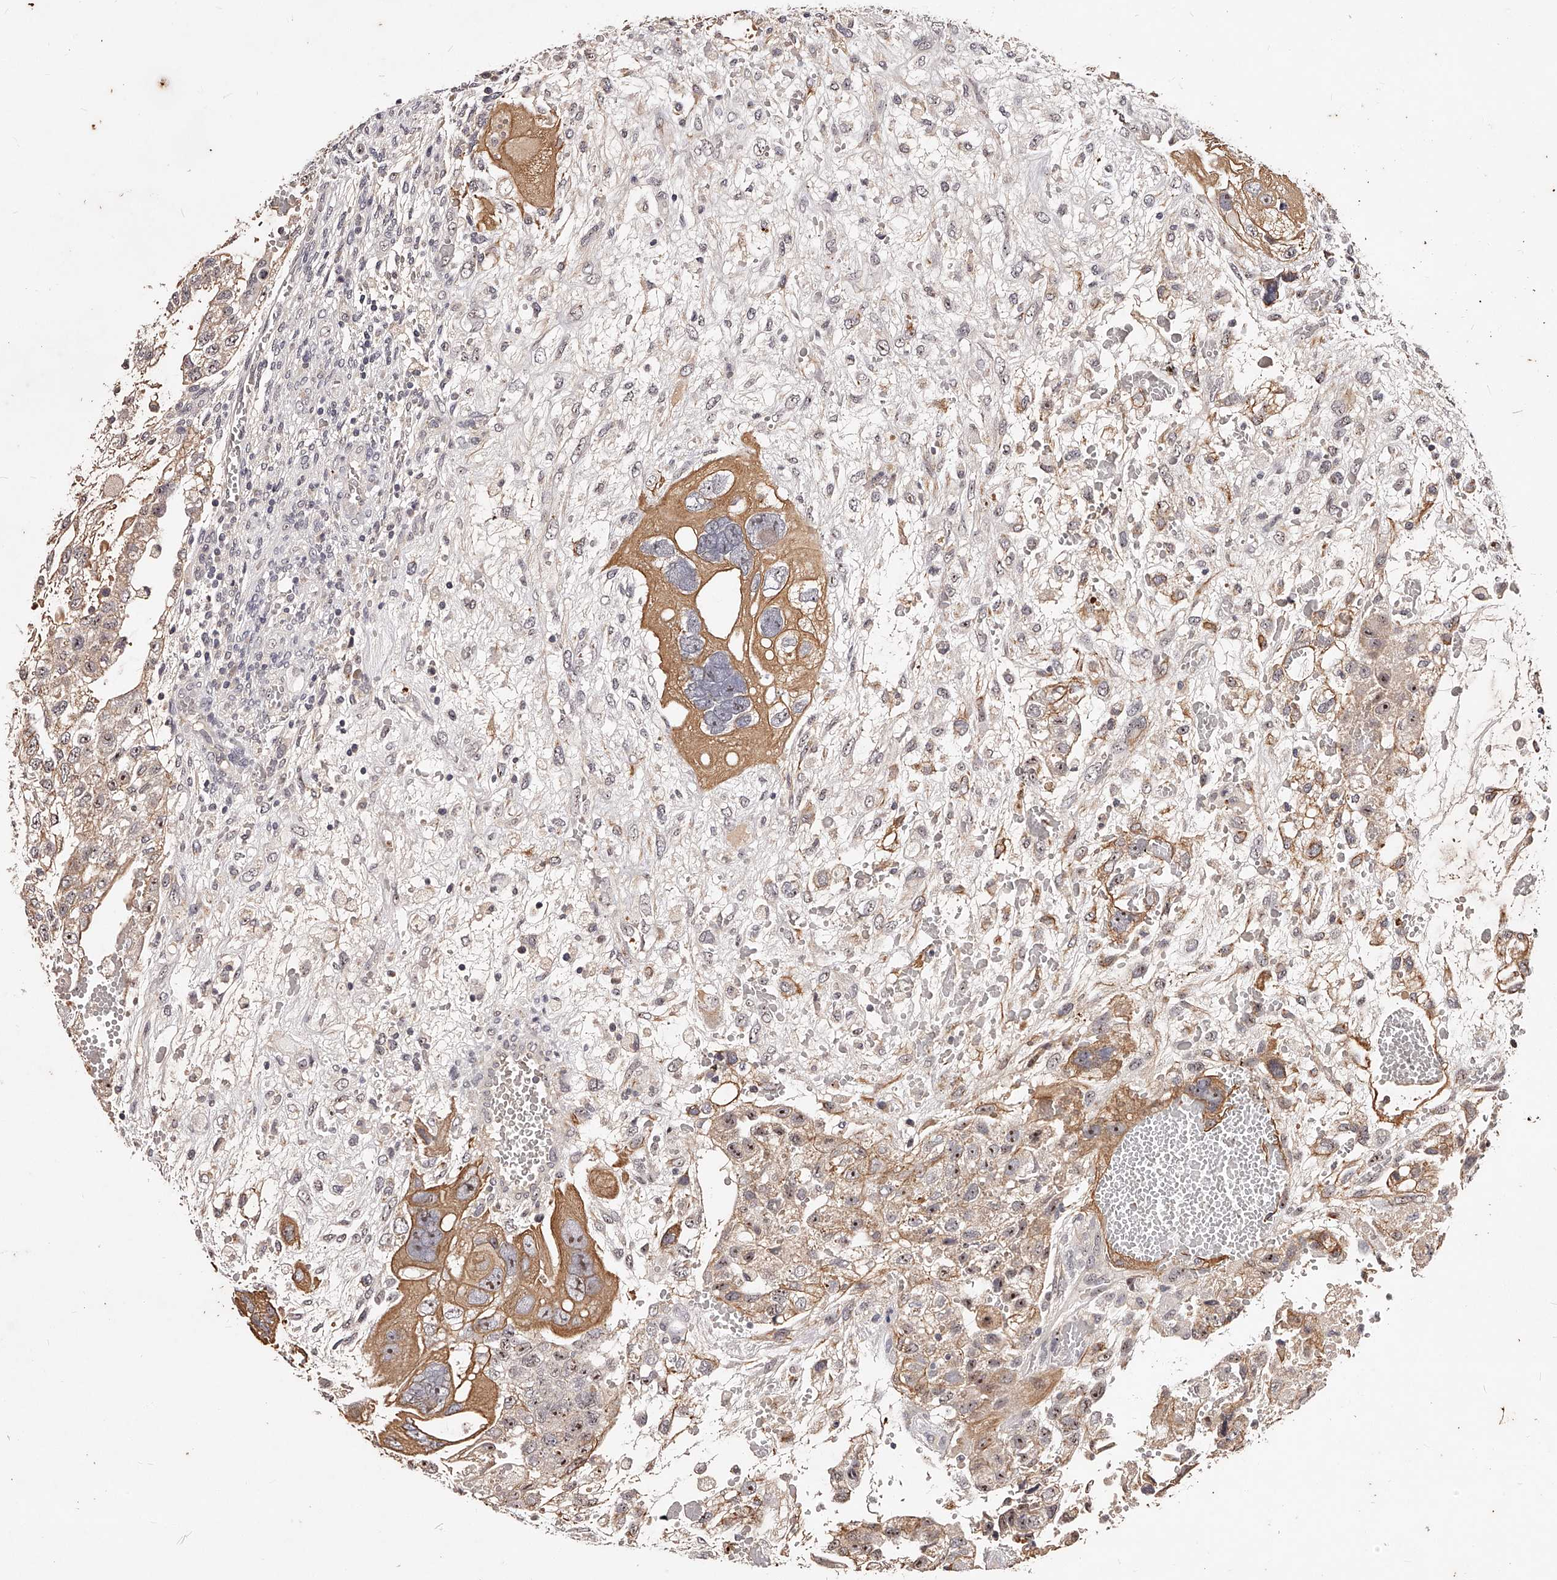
{"staining": {"intensity": "moderate", "quantity": "25%-75%", "location": "cytoplasmic/membranous,nuclear"}, "tissue": "testis cancer", "cell_type": "Tumor cells", "image_type": "cancer", "snomed": [{"axis": "morphology", "description": "Carcinoma, Embryonal, NOS"}, {"axis": "topography", "description": "Testis"}], "caption": "Testis embryonal carcinoma was stained to show a protein in brown. There is medium levels of moderate cytoplasmic/membranous and nuclear staining in approximately 25%-75% of tumor cells.", "gene": "PHACTR1", "patient": {"sex": "male", "age": 36}}